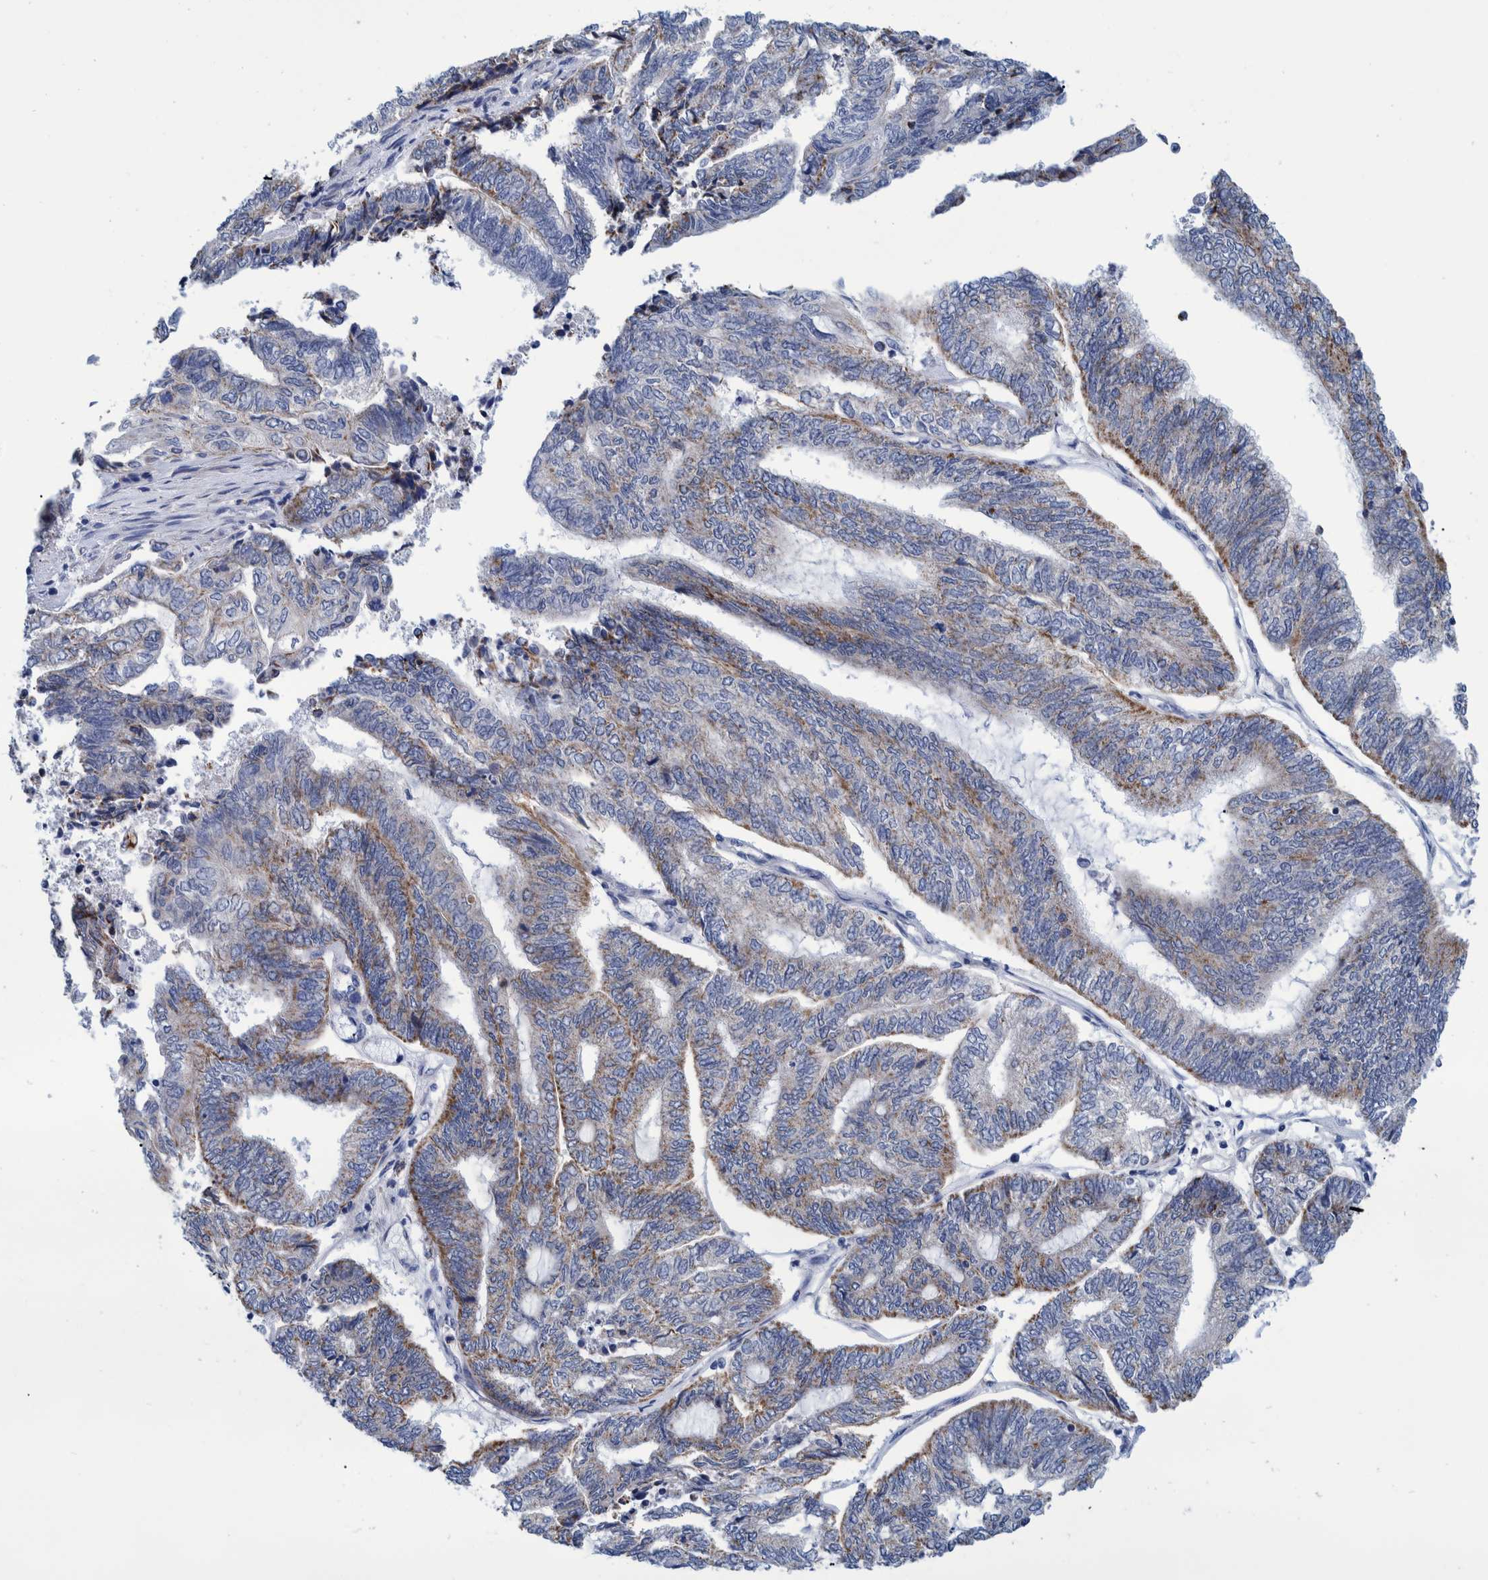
{"staining": {"intensity": "moderate", "quantity": "<25%", "location": "cytoplasmic/membranous"}, "tissue": "endometrial cancer", "cell_type": "Tumor cells", "image_type": "cancer", "snomed": [{"axis": "morphology", "description": "Adenocarcinoma, NOS"}, {"axis": "topography", "description": "Uterus"}, {"axis": "topography", "description": "Endometrium"}], "caption": "Endometrial cancer (adenocarcinoma) stained with a protein marker displays moderate staining in tumor cells.", "gene": "BZW2", "patient": {"sex": "female", "age": 70}}